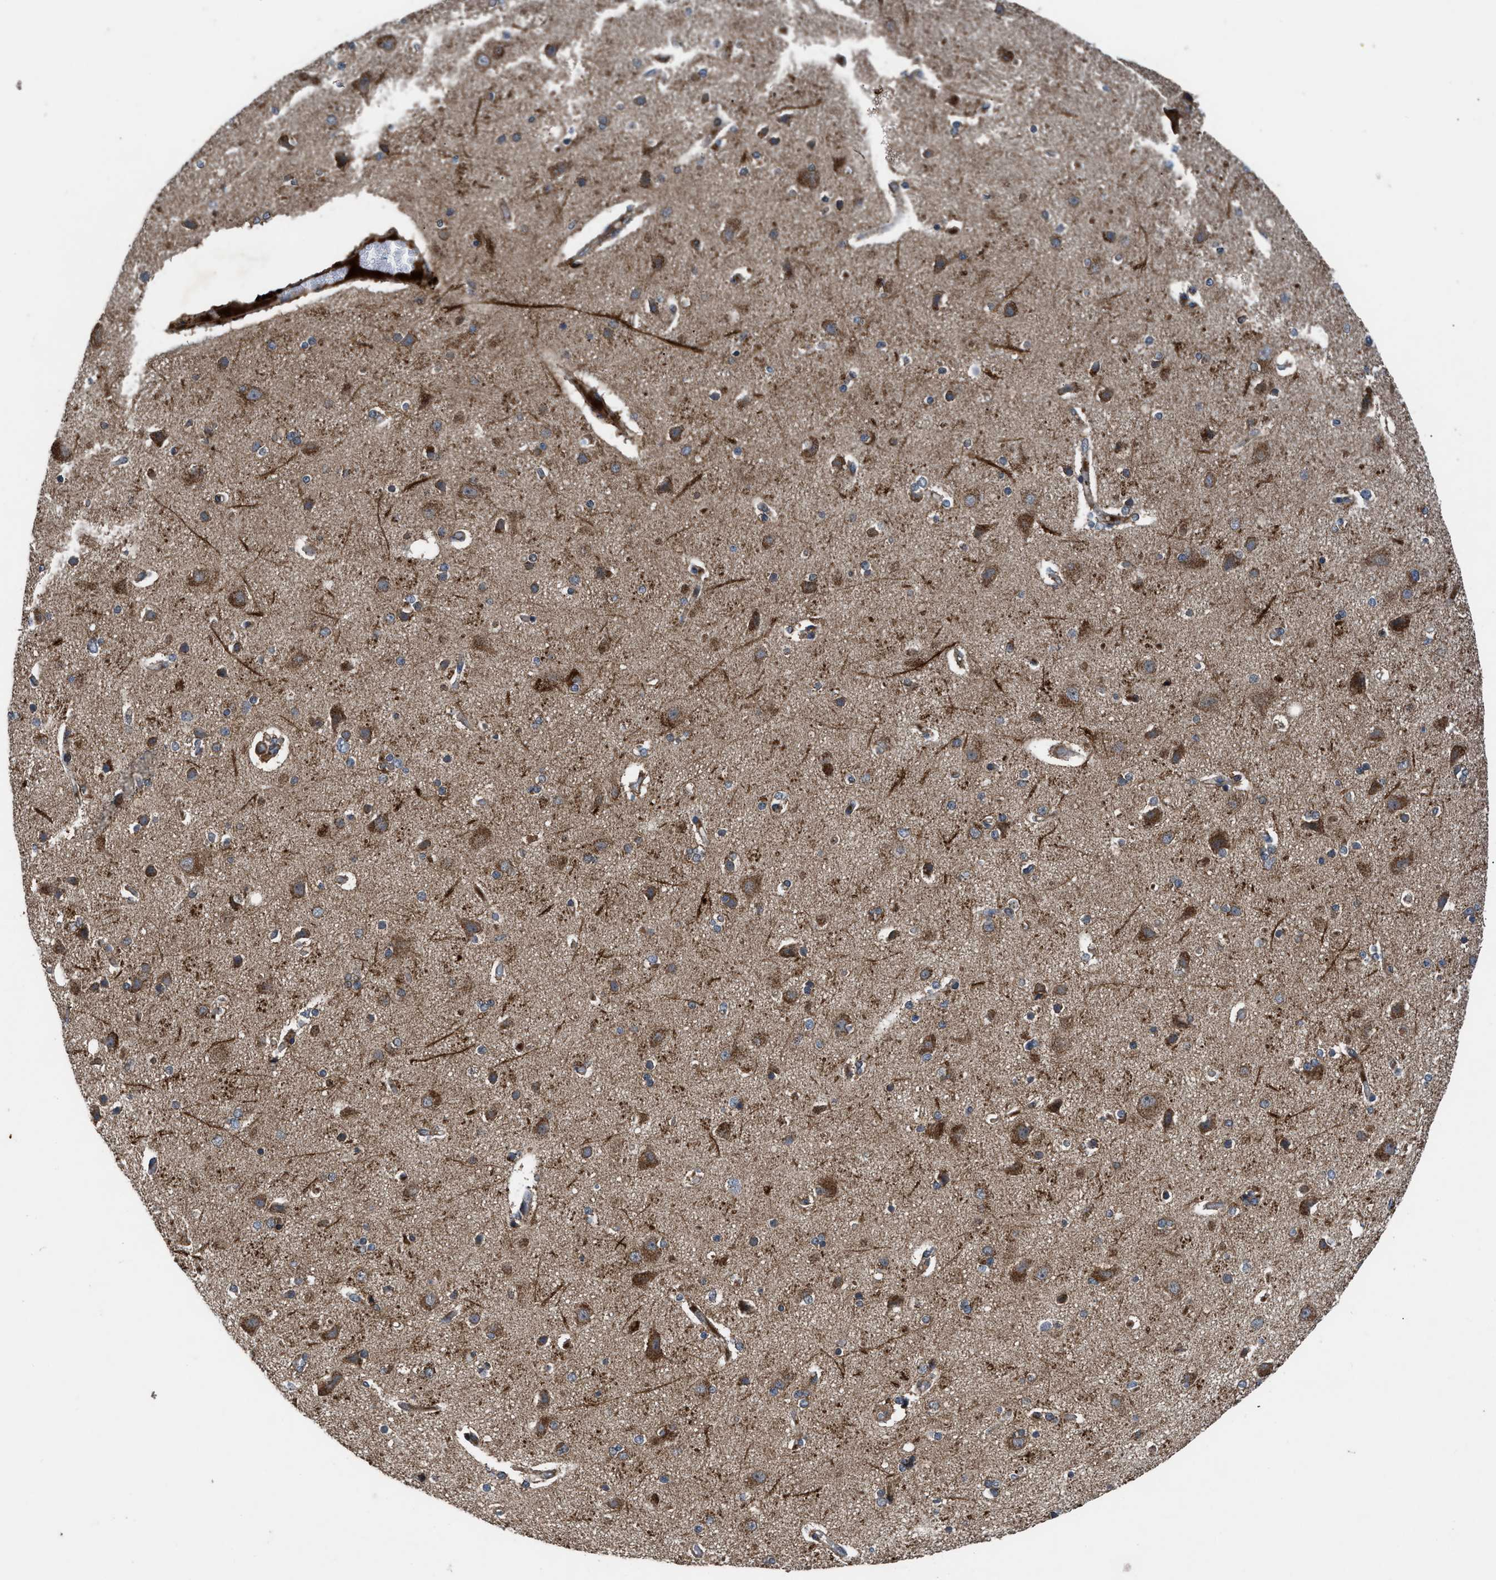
{"staining": {"intensity": "weak", "quantity": ">75%", "location": "cytoplasmic/membranous"}, "tissue": "cerebral cortex", "cell_type": "Endothelial cells", "image_type": "normal", "snomed": [{"axis": "morphology", "description": "Normal tissue, NOS"}, {"axis": "topography", "description": "Cerebral cortex"}], "caption": "Weak cytoplasmic/membranous staining for a protein is identified in approximately >75% of endothelial cells of benign cerebral cortex using IHC.", "gene": "AP3M2", "patient": {"sex": "female", "age": 54}}